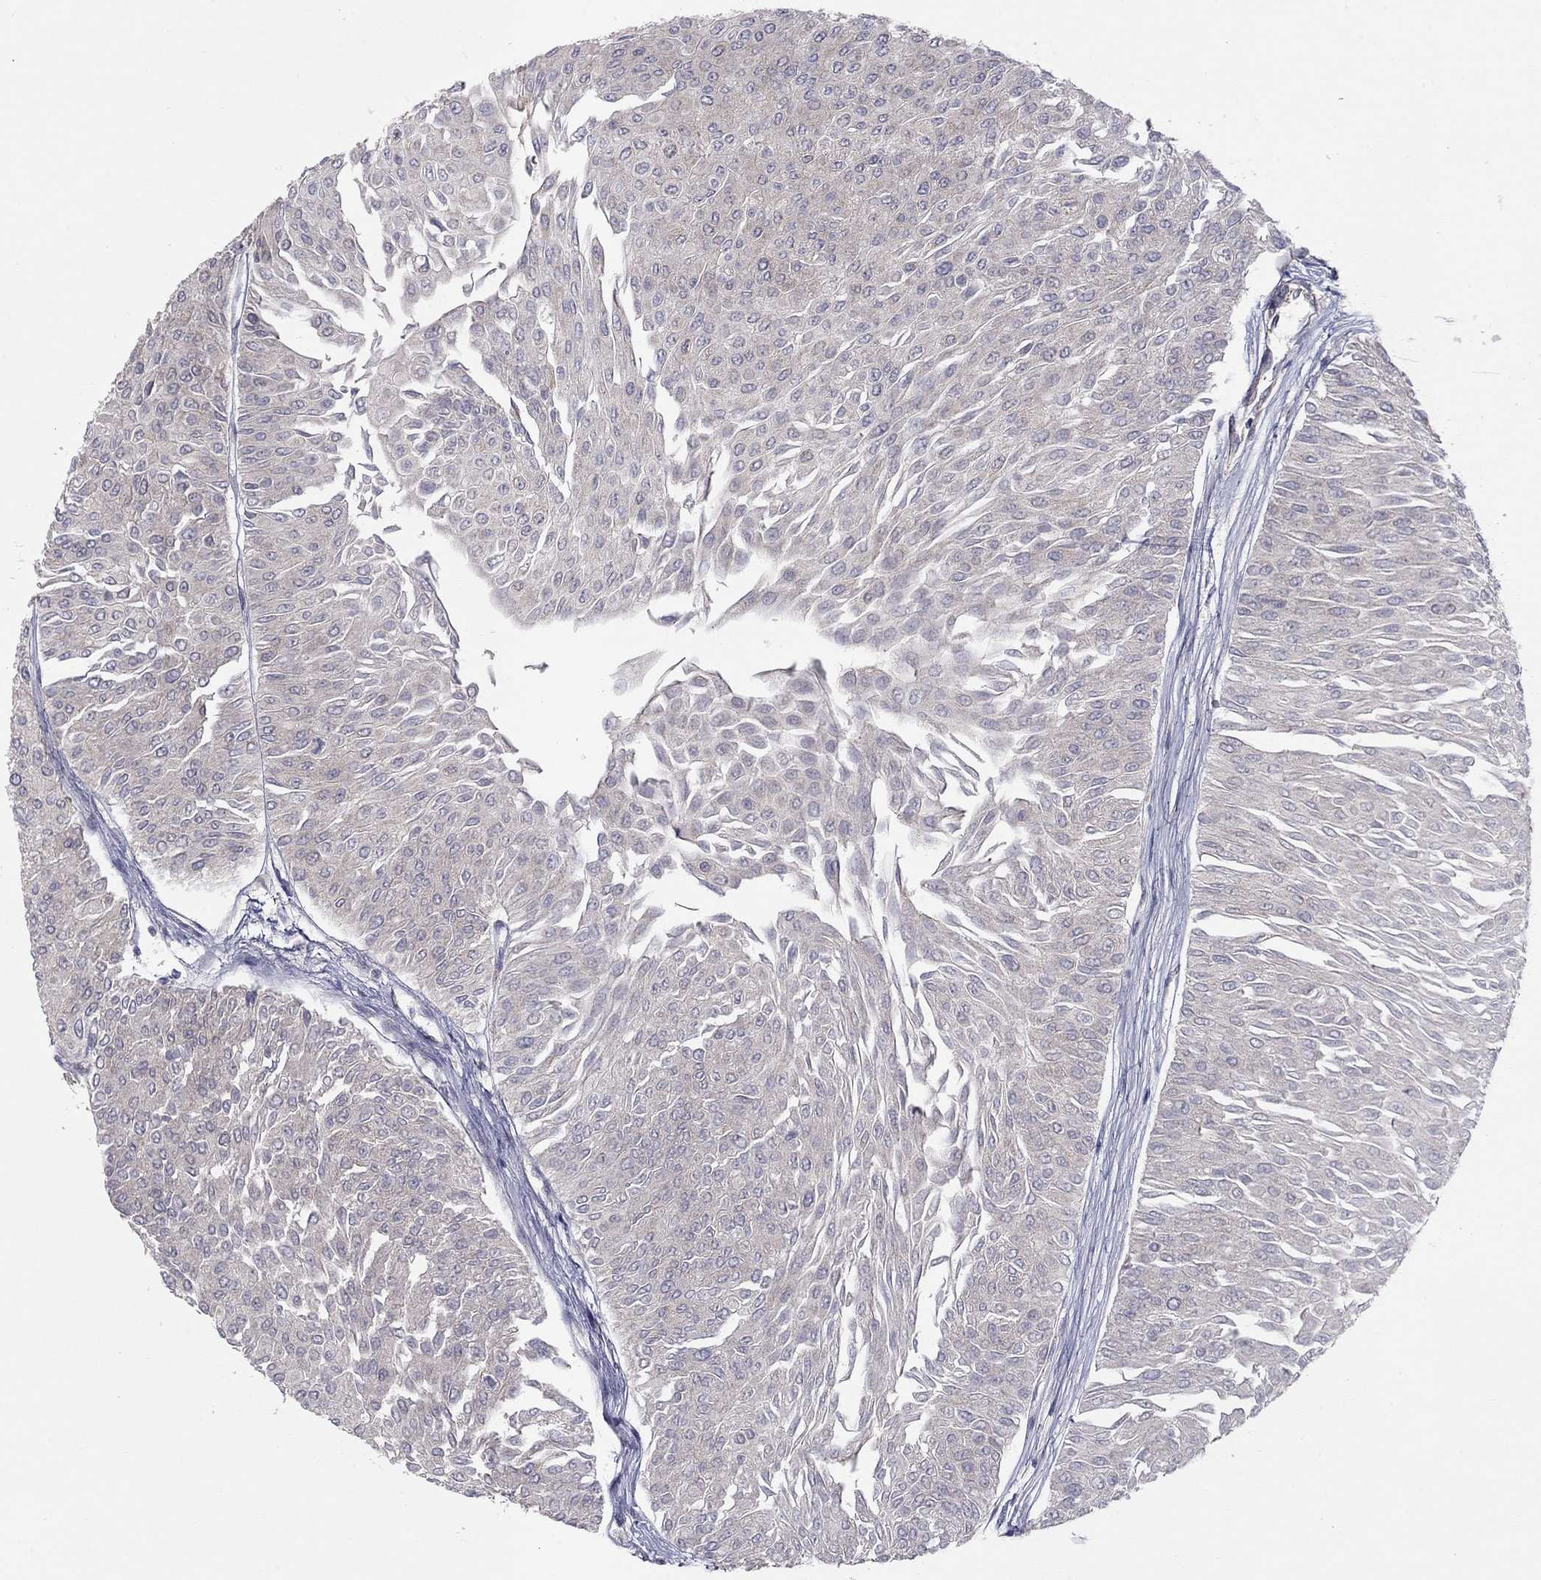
{"staining": {"intensity": "negative", "quantity": "none", "location": "none"}, "tissue": "urothelial cancer", "cell_type": "Tumor cells", "image_type": "cancer", "snomed": [{"axis": "morphology", "description": "Urothelial carcinoma, Low grade"}, {"axis": "topography", "description": "Urinary bladder"}], "caption": "This is a image of IHC staining of low-grade urothelial carcinoma, which shows no positivity in tumor cells.", "gene": "YIF1A", "patient": {"sex": "male", "age": 67}}